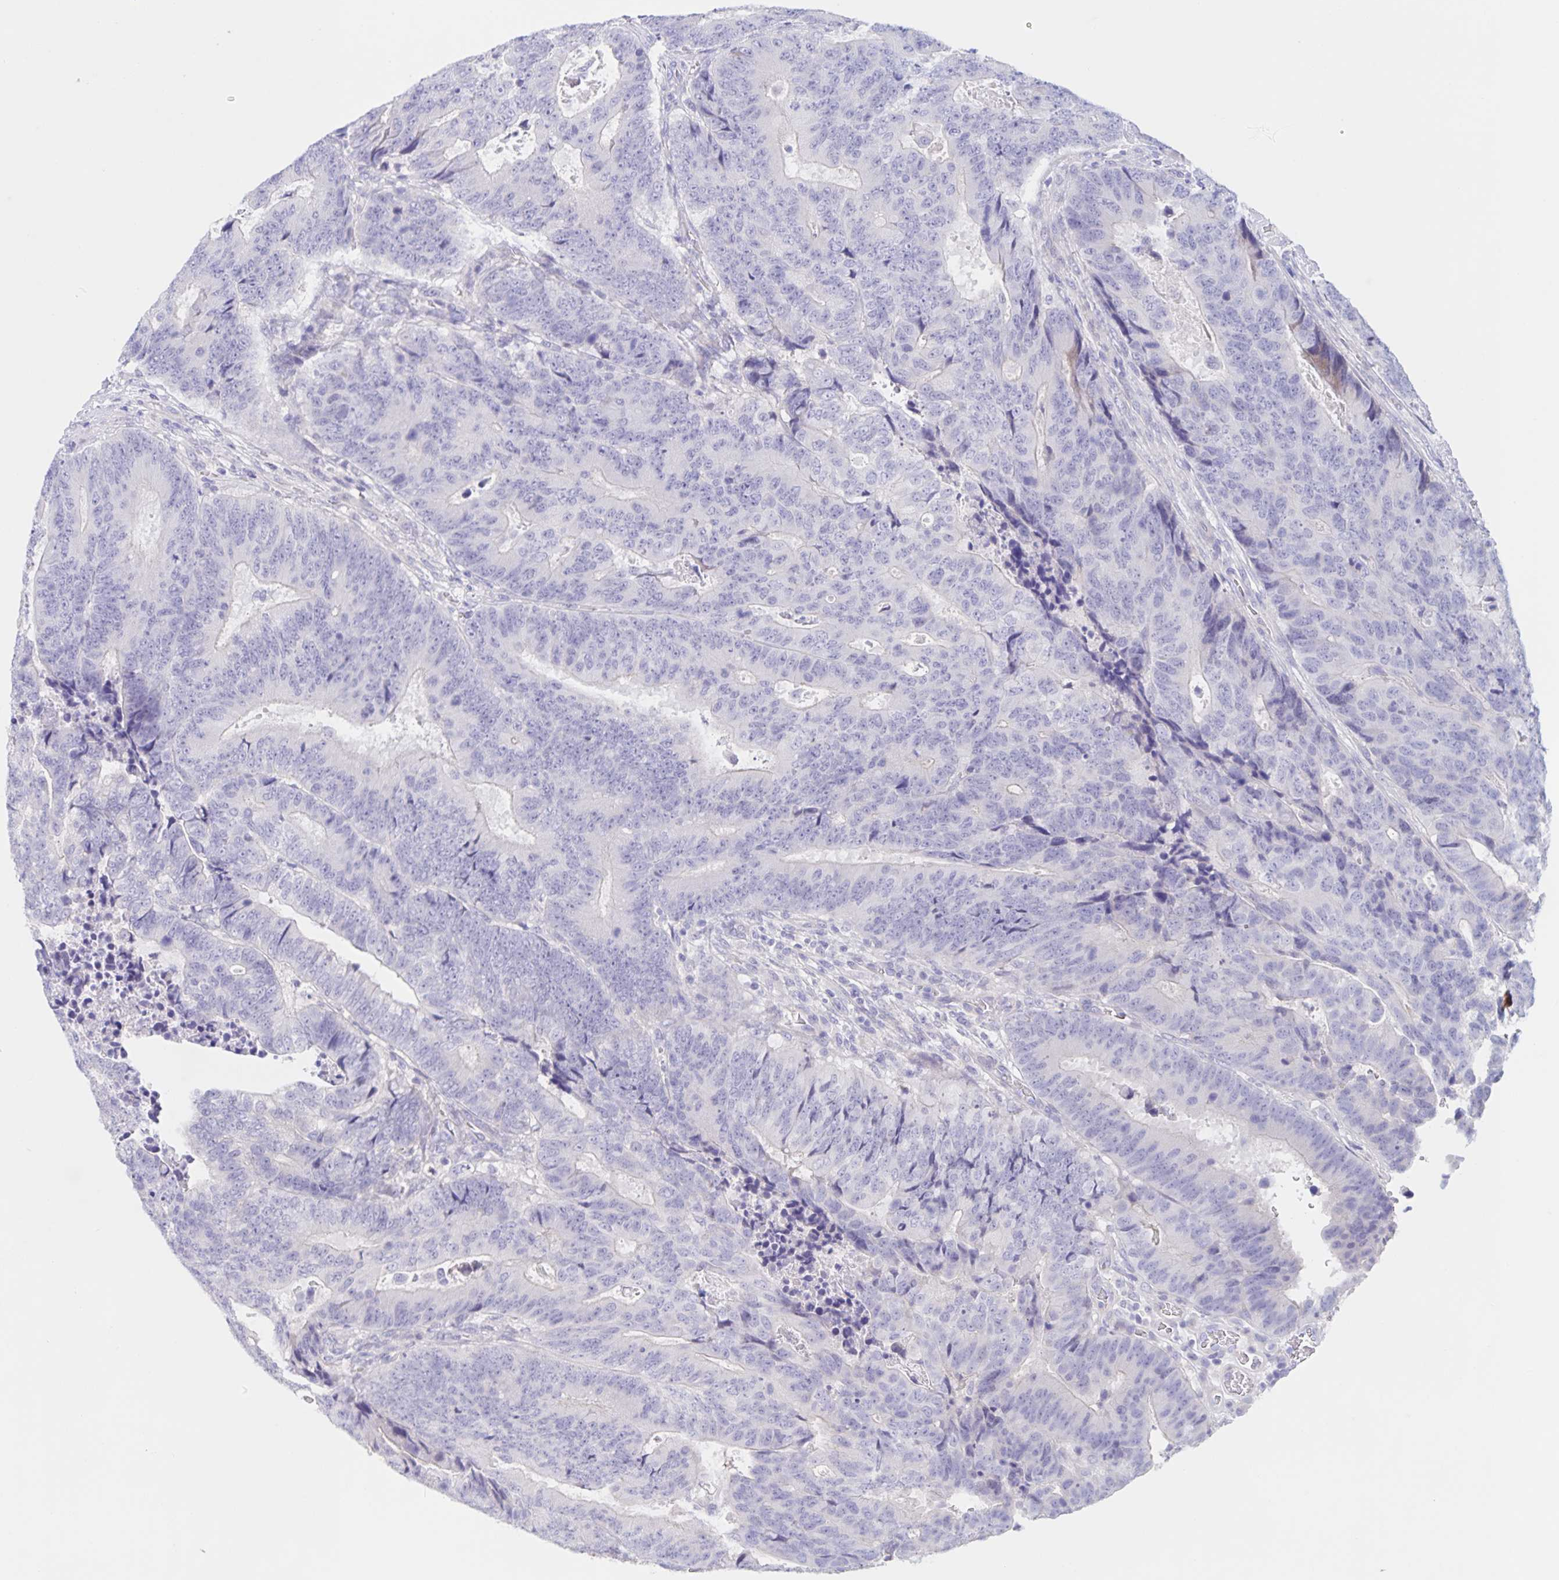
{"staining": {"intensity": "negative", "quantity": "none", "location": "none"}, "tissue": "colorectal cancer", "cell_type": "Tumor cells", "image_type": "cancer", "snomed": [{"axis": "morphology", "description": "Adenocarcinoma, NOS"}, {"axis": "topography", "description": "Colon"}], "caption": "Colorectal cancer was stained to show a protein in brown. There is no significant expression in tumor cells.", "gene": "DMGDH", "patient": {"sex": "female", "age": 48}}